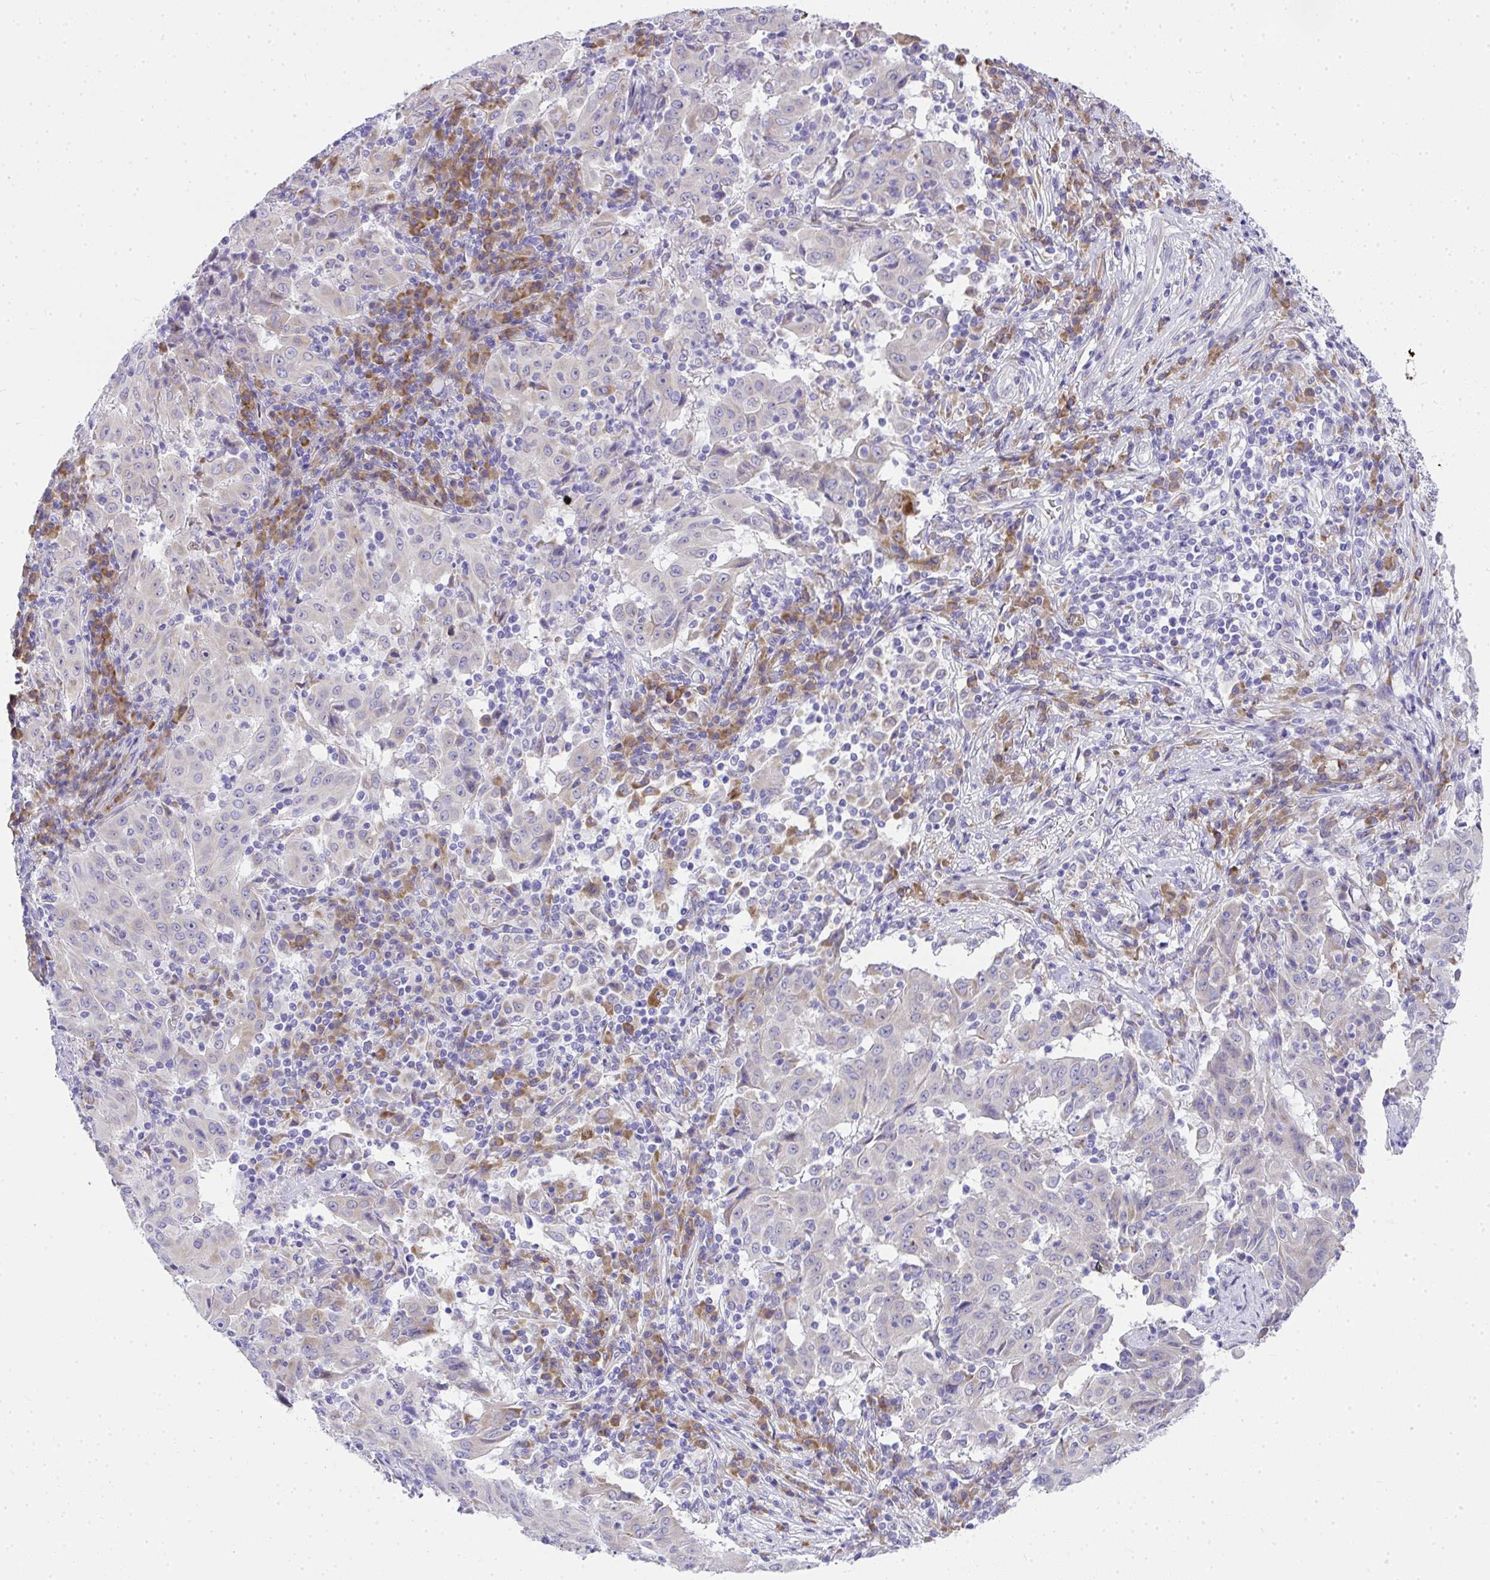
{"staining": {"intensity": "negative", "quantity": "none", "location": "none"}, "tissue": "pancreatic cancer", "cell_type": "Tumor cells", "image_type": "cancer", "snomed": [{"axis": "morphology", "description": "Adenocarcinoma, NOS"}, {"axis": "topography", "description": "Pancreas"}], "caption": "Immunohistochemistry (IHC) micrograph of human pancreatic adenocarcinoma stained for a protein (brown), which displays no staining in tumor cells.", "gene": "ADRA2C", "patient": {"sex": "male", "age": 63}}